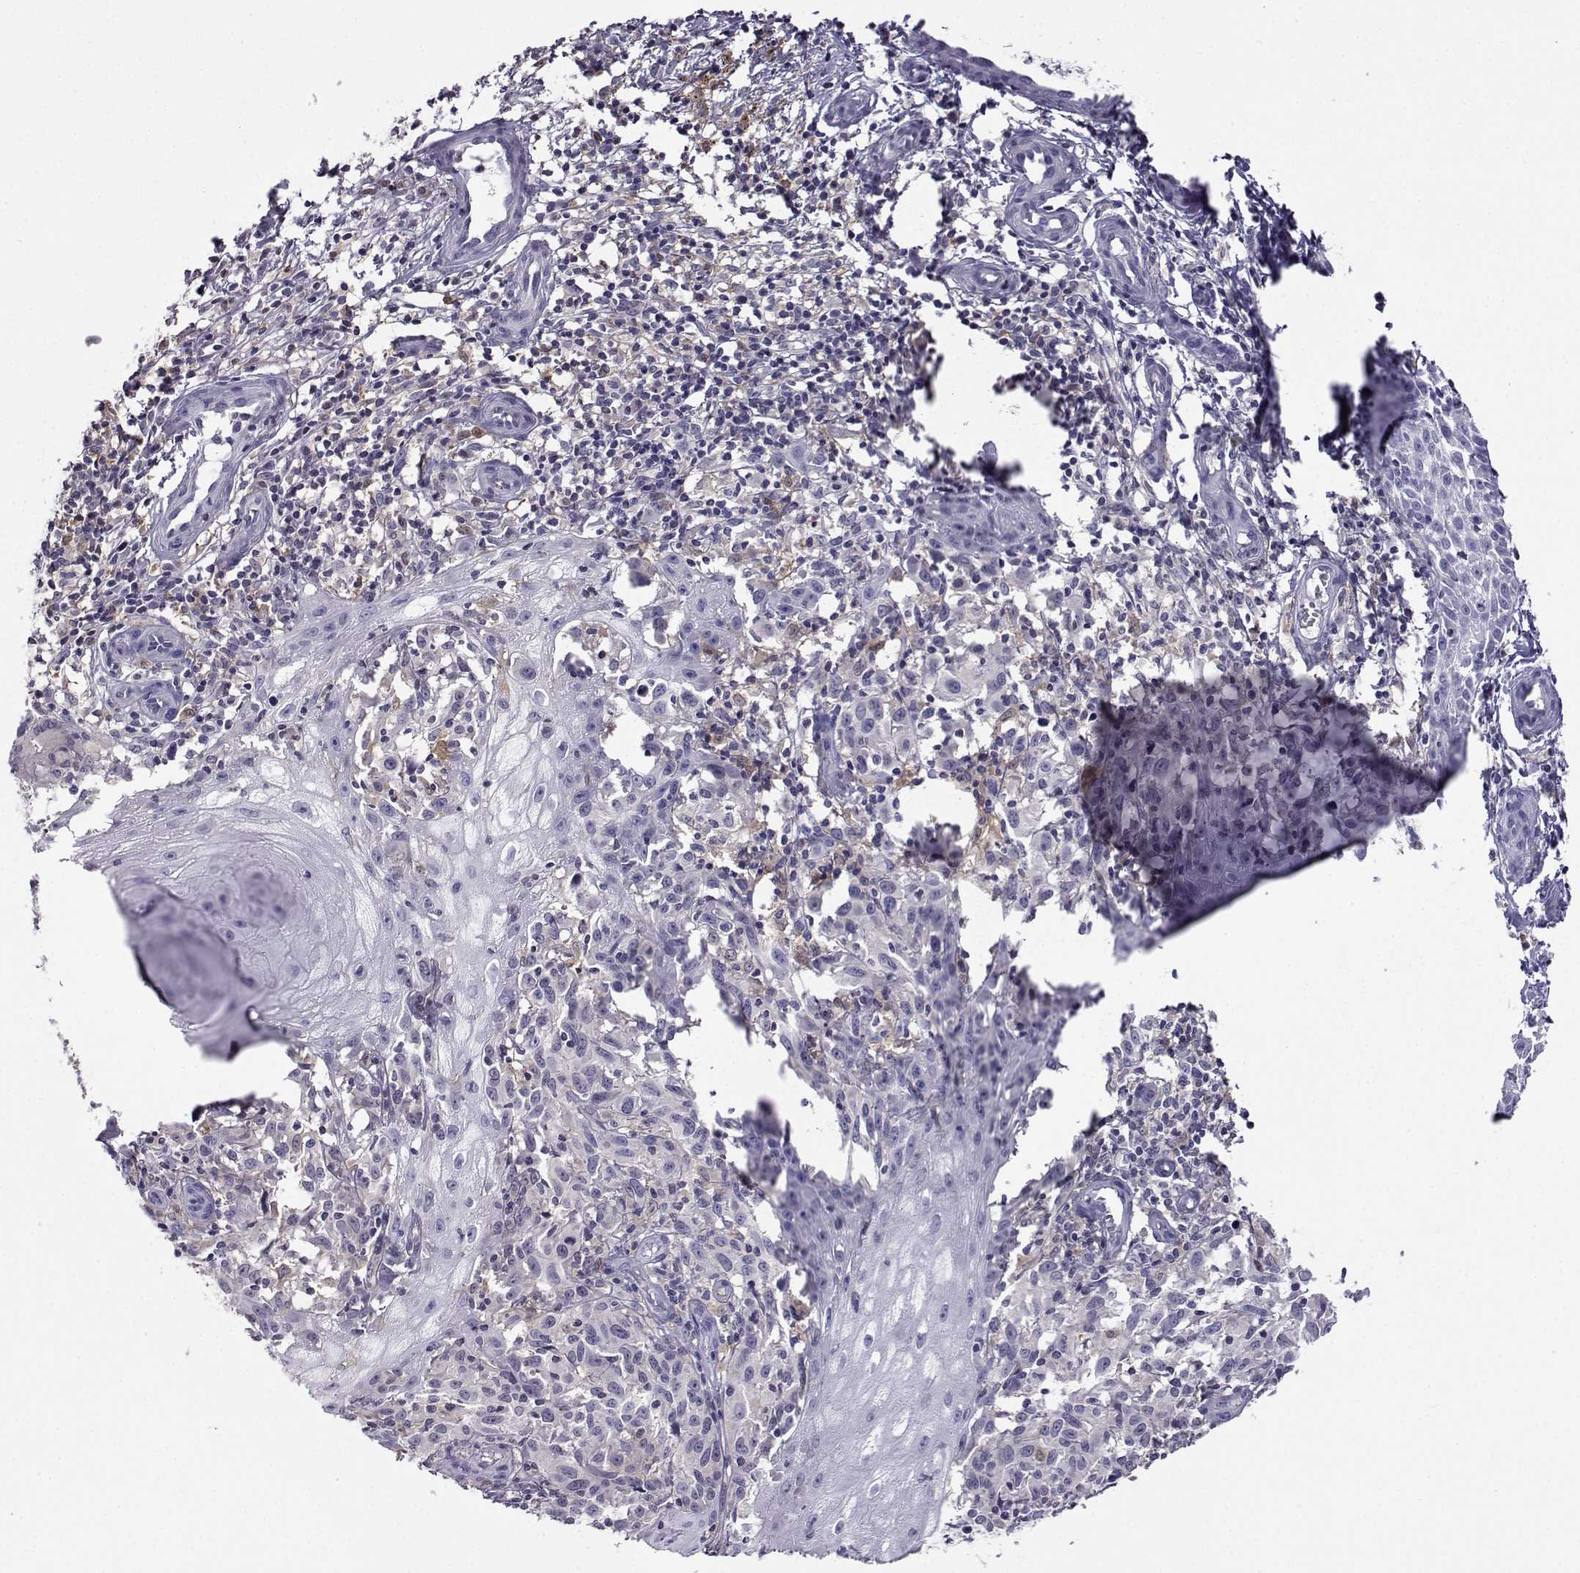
{"staining": {"intensity": "negative", "quantity": "none", "location": "none"}, "tissue": "melanoma", "cell_type": "Tumor cells", "image_type": "cancer", "snomed": [{"axis": "morphology", "description": "Malignant melanoma, NOS"}, {"axis": "topography", "description": "Skin"}], "caption": "Melanoma was stained to show a protein in brown. There is no significant positivity in tumor cells. (Stains: DAB immunohistochemistry with hematoxylin counter stain, Microscopy: brightfield microscopy at high magnification).", "gene": "AKR1B1", "patient": {"sex": "female", "age": 53}}